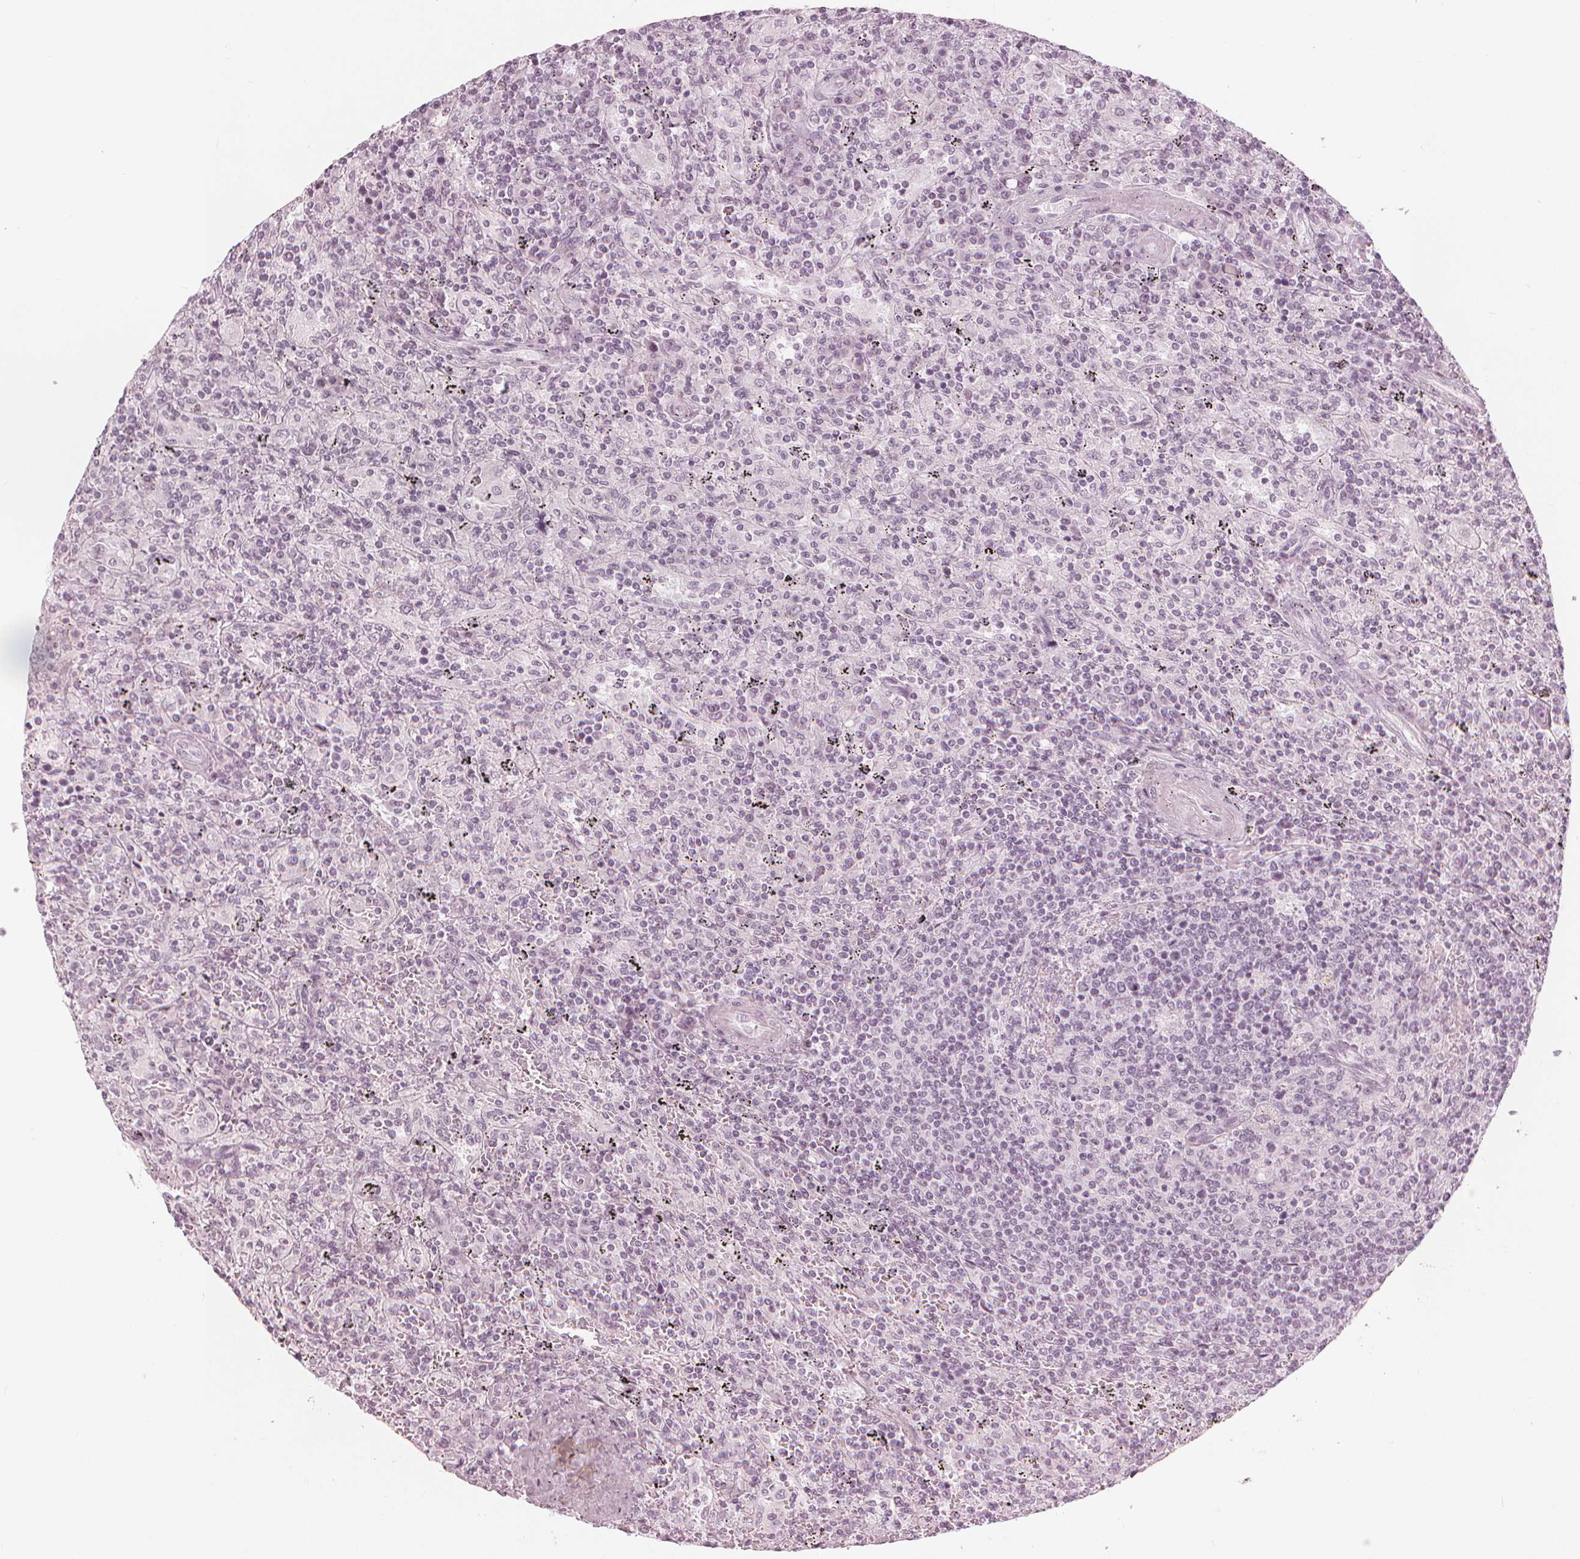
{"staining": {"intensity": "negative", "quantity": "none", "location": "none"}, "tissue": "lymphoma", "cell_type": "Tumor cells", "image_type": "cancer", "snomed": [{"axis": "morphology", "description": "Malignant lymphoma, non-Hodgkin's type, Low grade"}, {"axis": "topography", "description": "Spleen"}], "caption": "Immunohistochemistry histopathology image of human malignant lymphoma, non-Hodgkin's type (low-grade) stained for a protein (brown), which displays no staining in tumor cells.", "gene": "PAEP", "patient": {"sex": "male", "age": 62}}